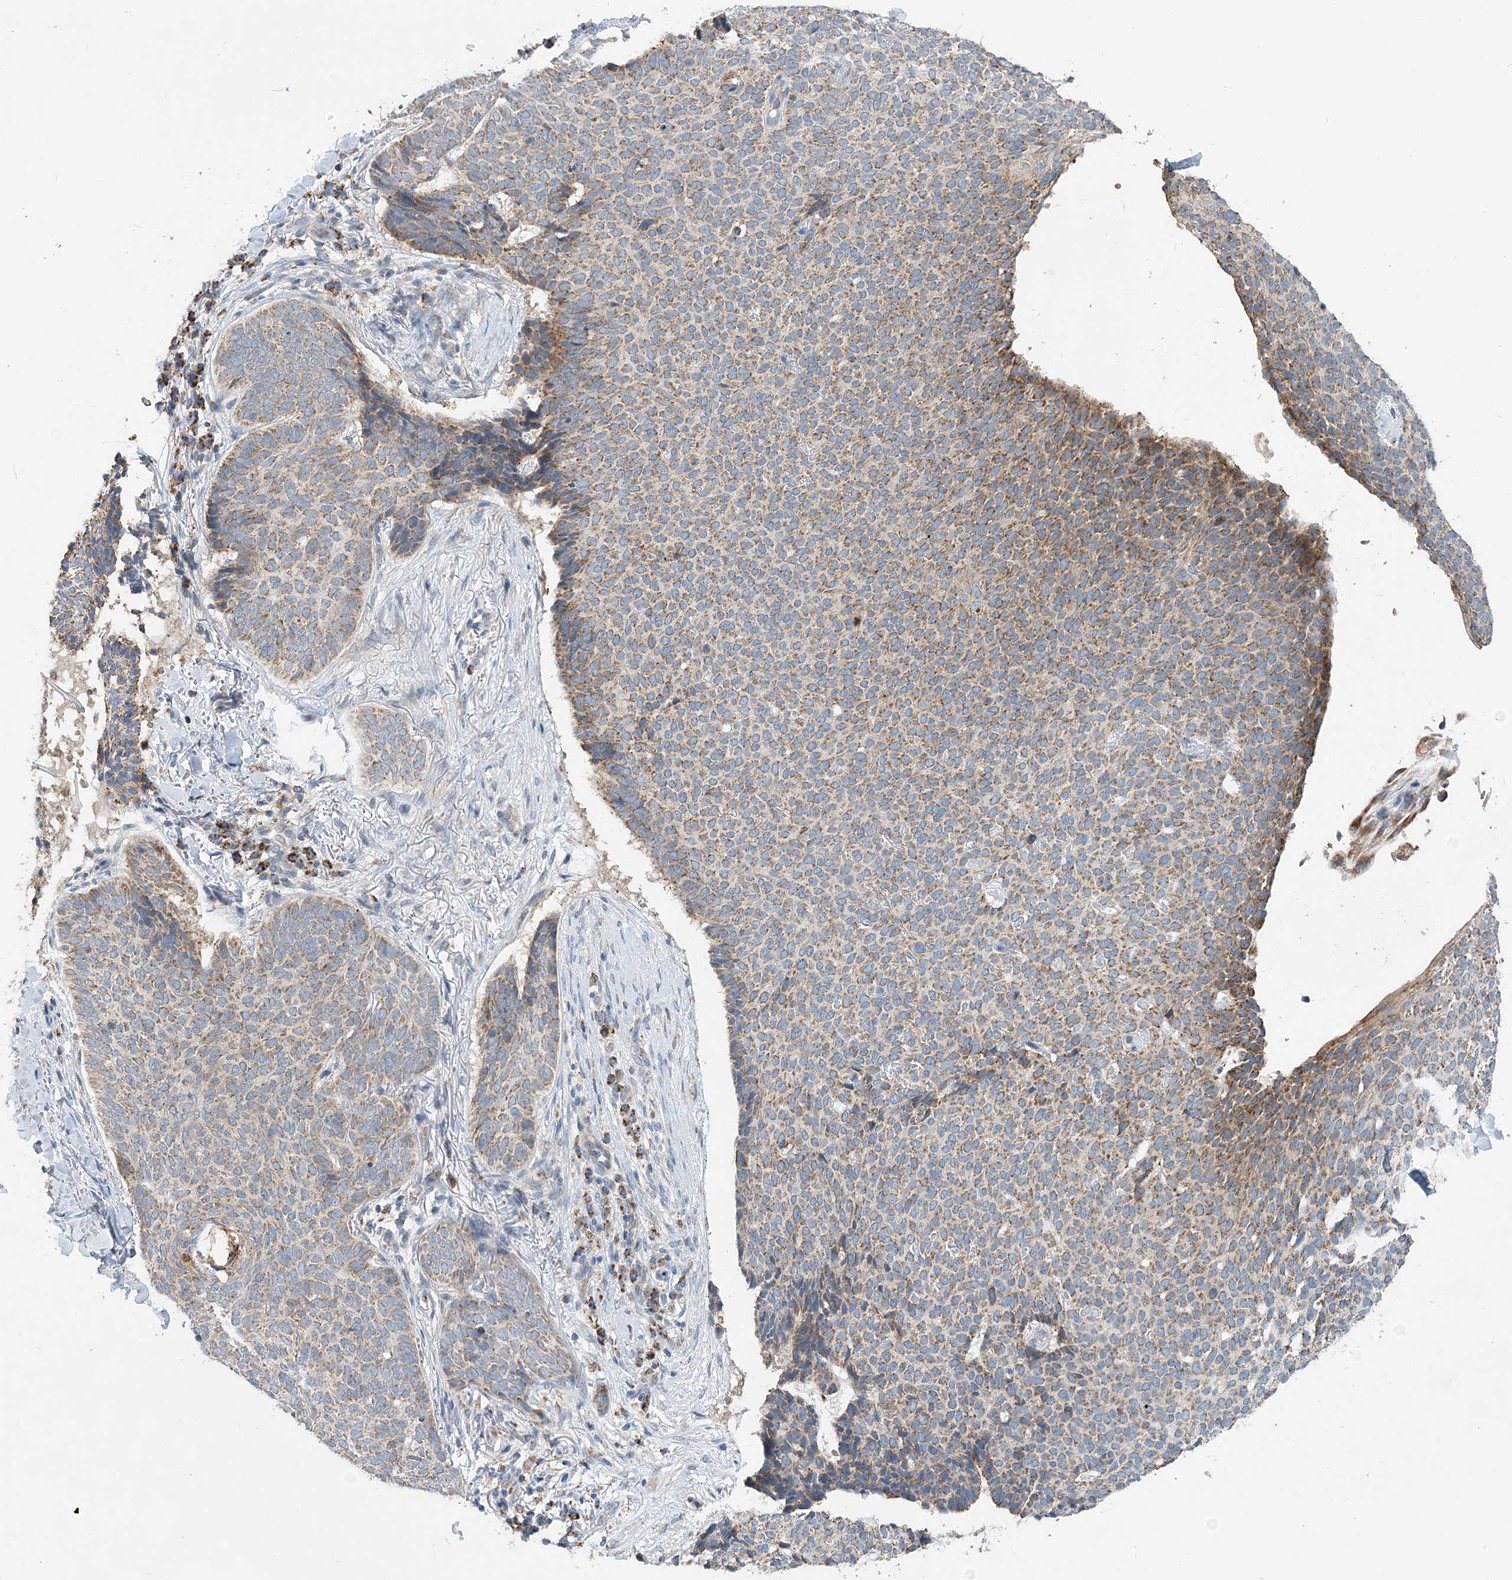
{"staining": {"intensity": "moderate", "quantity": ">75%", "location": "cytoplasmic/membranous"}, "tissue": "skin cancer", "cell_type": "Tumor cells", "image_type": "cancer", "snomed": [{"axis": "morphology", "description": "Normal tissue, NOS"}, {"axis": "morphology", "description": "Basal cell carcinoma"}, {"axis": "topography", "description": "Skin"}], "caption": "Protein expression analysis of human basal cell carcinoma (skin) reveals moderate cytoplasmic/membranous positivity in approximately >75% of tumor cells.", "gene": "TRAPPC13", "patient": {"sex": "male", "age": 50}}